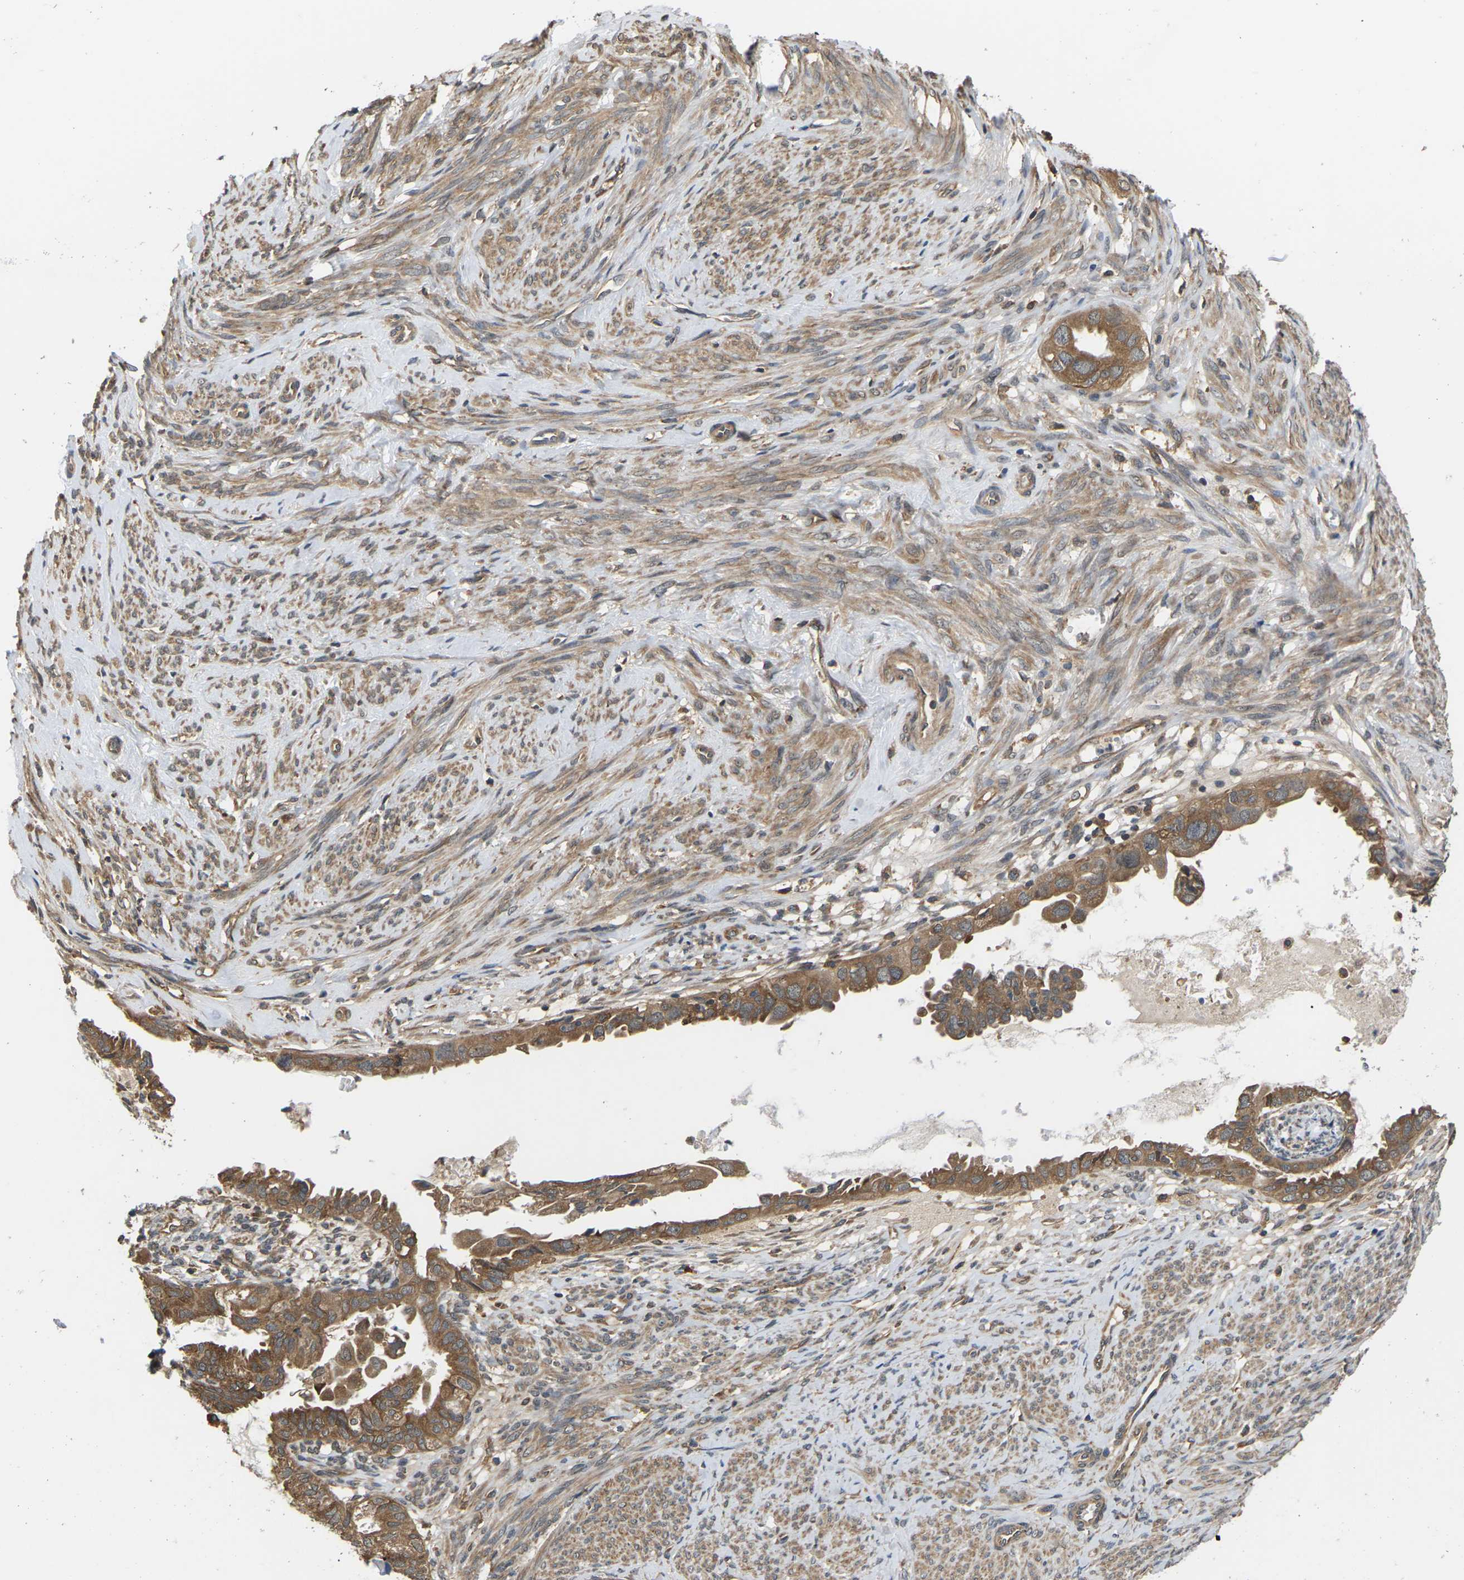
{"staining": {"intensity": "moderate", "quantity": ">75%", "location": "cytoplasmic/membranous"}, "tissue": "cervical cancer", "cell_type": "Tumor cells", "image_type": "cancer", "snomed": [{"axis": "morphology", "description": "Normal tissue, NOS"}, {"axis": "morphology", "description": "Adenocarcinoma, NOS"}, {"axis": "topography", "description": "Cervix"}, {"axis": "topography", "description": "Endometrium"}], "caption": "Cervical cancer (adenocarcinoma) stained with immunohistochemistry (IHC) demonstrates moderate cytoplasmic/membranous staining in approximately >75% of tumor cells. (Brightfield microscopy of DAB IHC at high magnification).", "gene": "NRAS", "patient": {"sex": "female", "age": 86}}